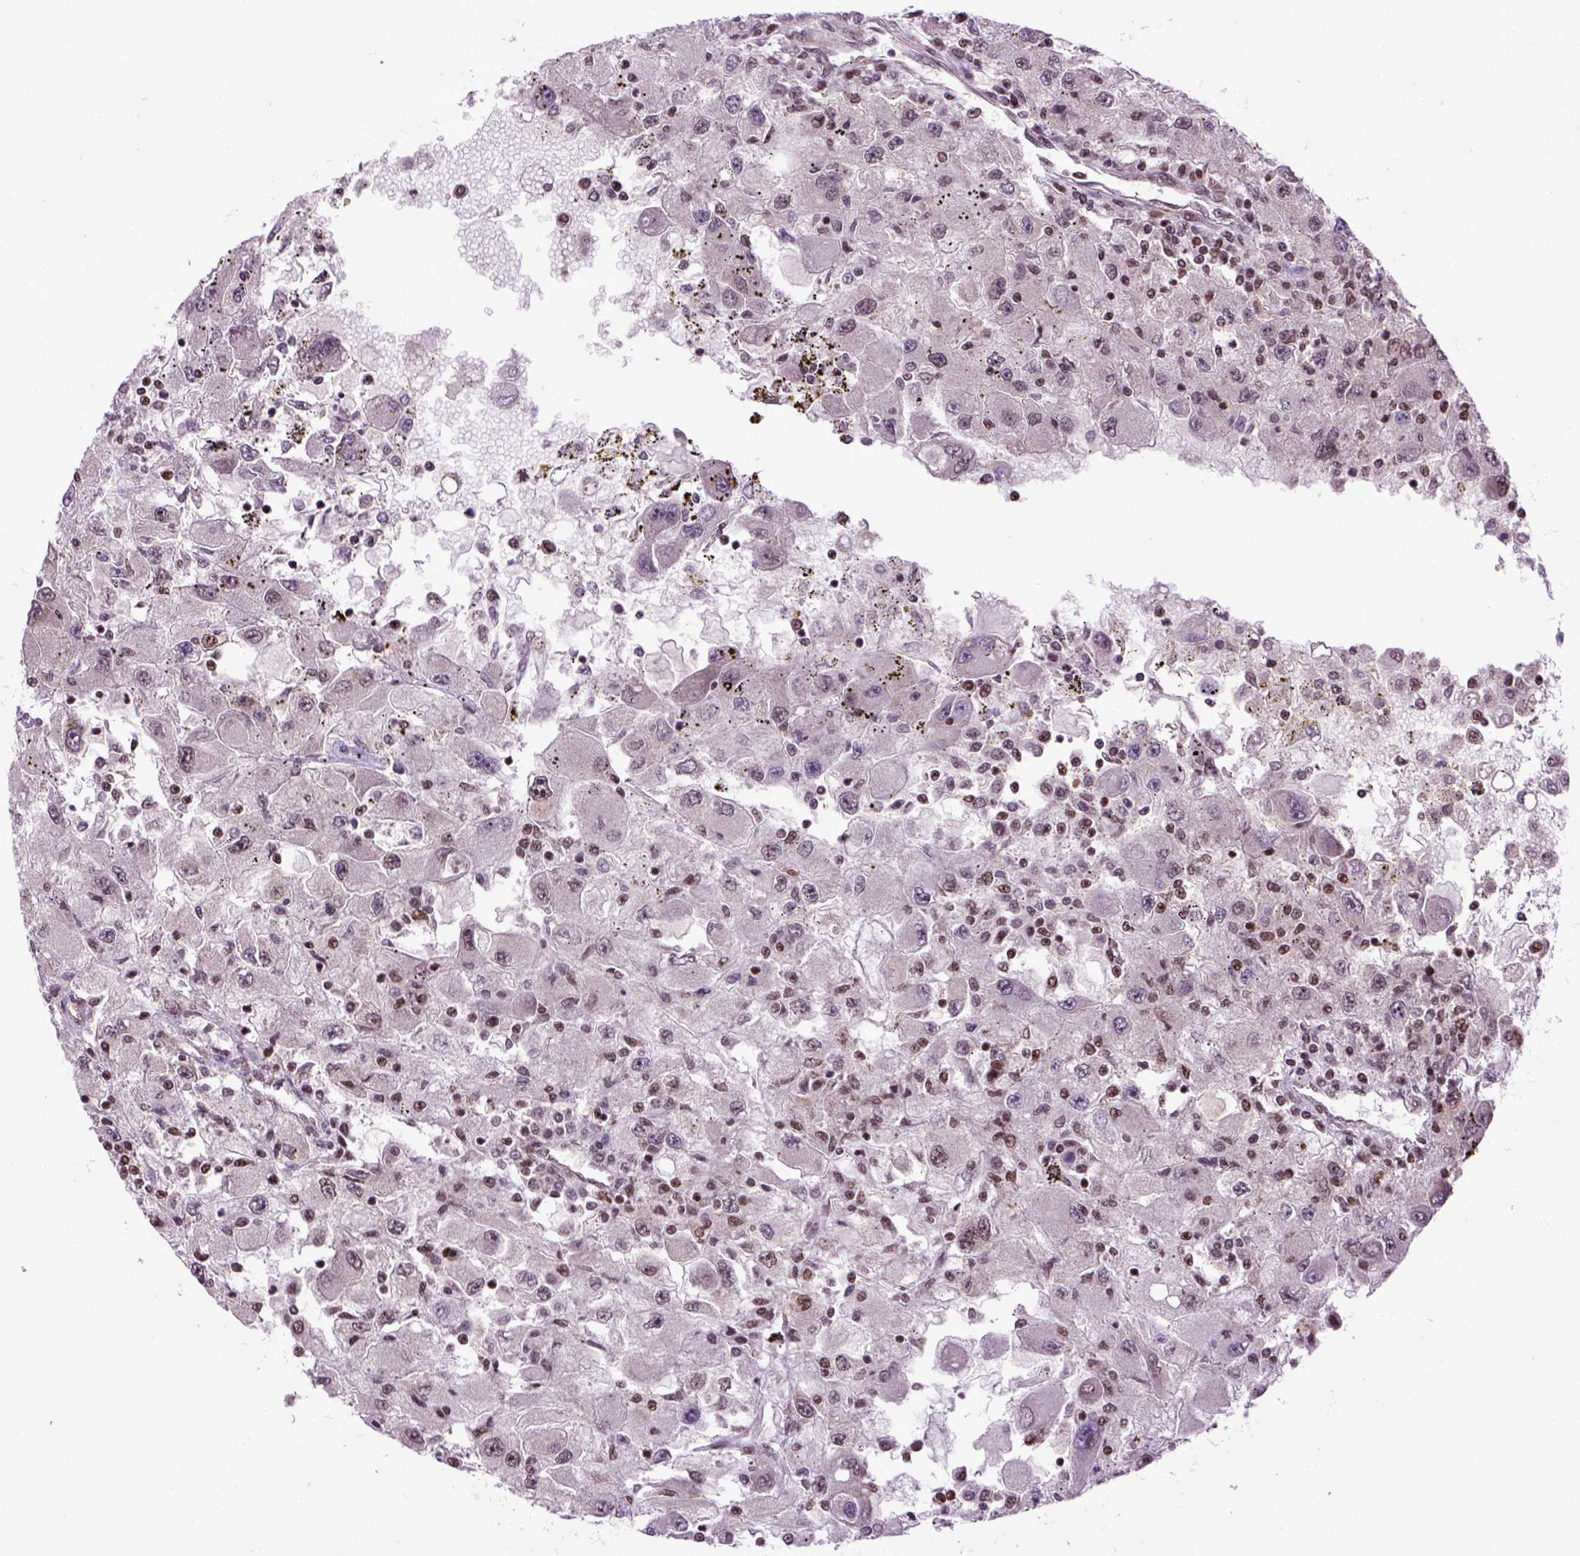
{"staining": {"intensity": "moderate", "quantity": "<25%", "location": "nuclear"}, "tissue": "renal cancer", "cell_type": "Tumor cells", "image_type": "cancer", "snomed": [{"axis": "morphology", "description": "Adenocarcinoma, NOS"}, {"axis": "topography", "description": "Kidney"}], "caption": "A histopathology image of human adenocarcinoma (renal) stained for a protein displays moderate nuclear brown staining in tumor cells.", "gene": "CELF1", "patient": {"sex": "female", "age": 67}}